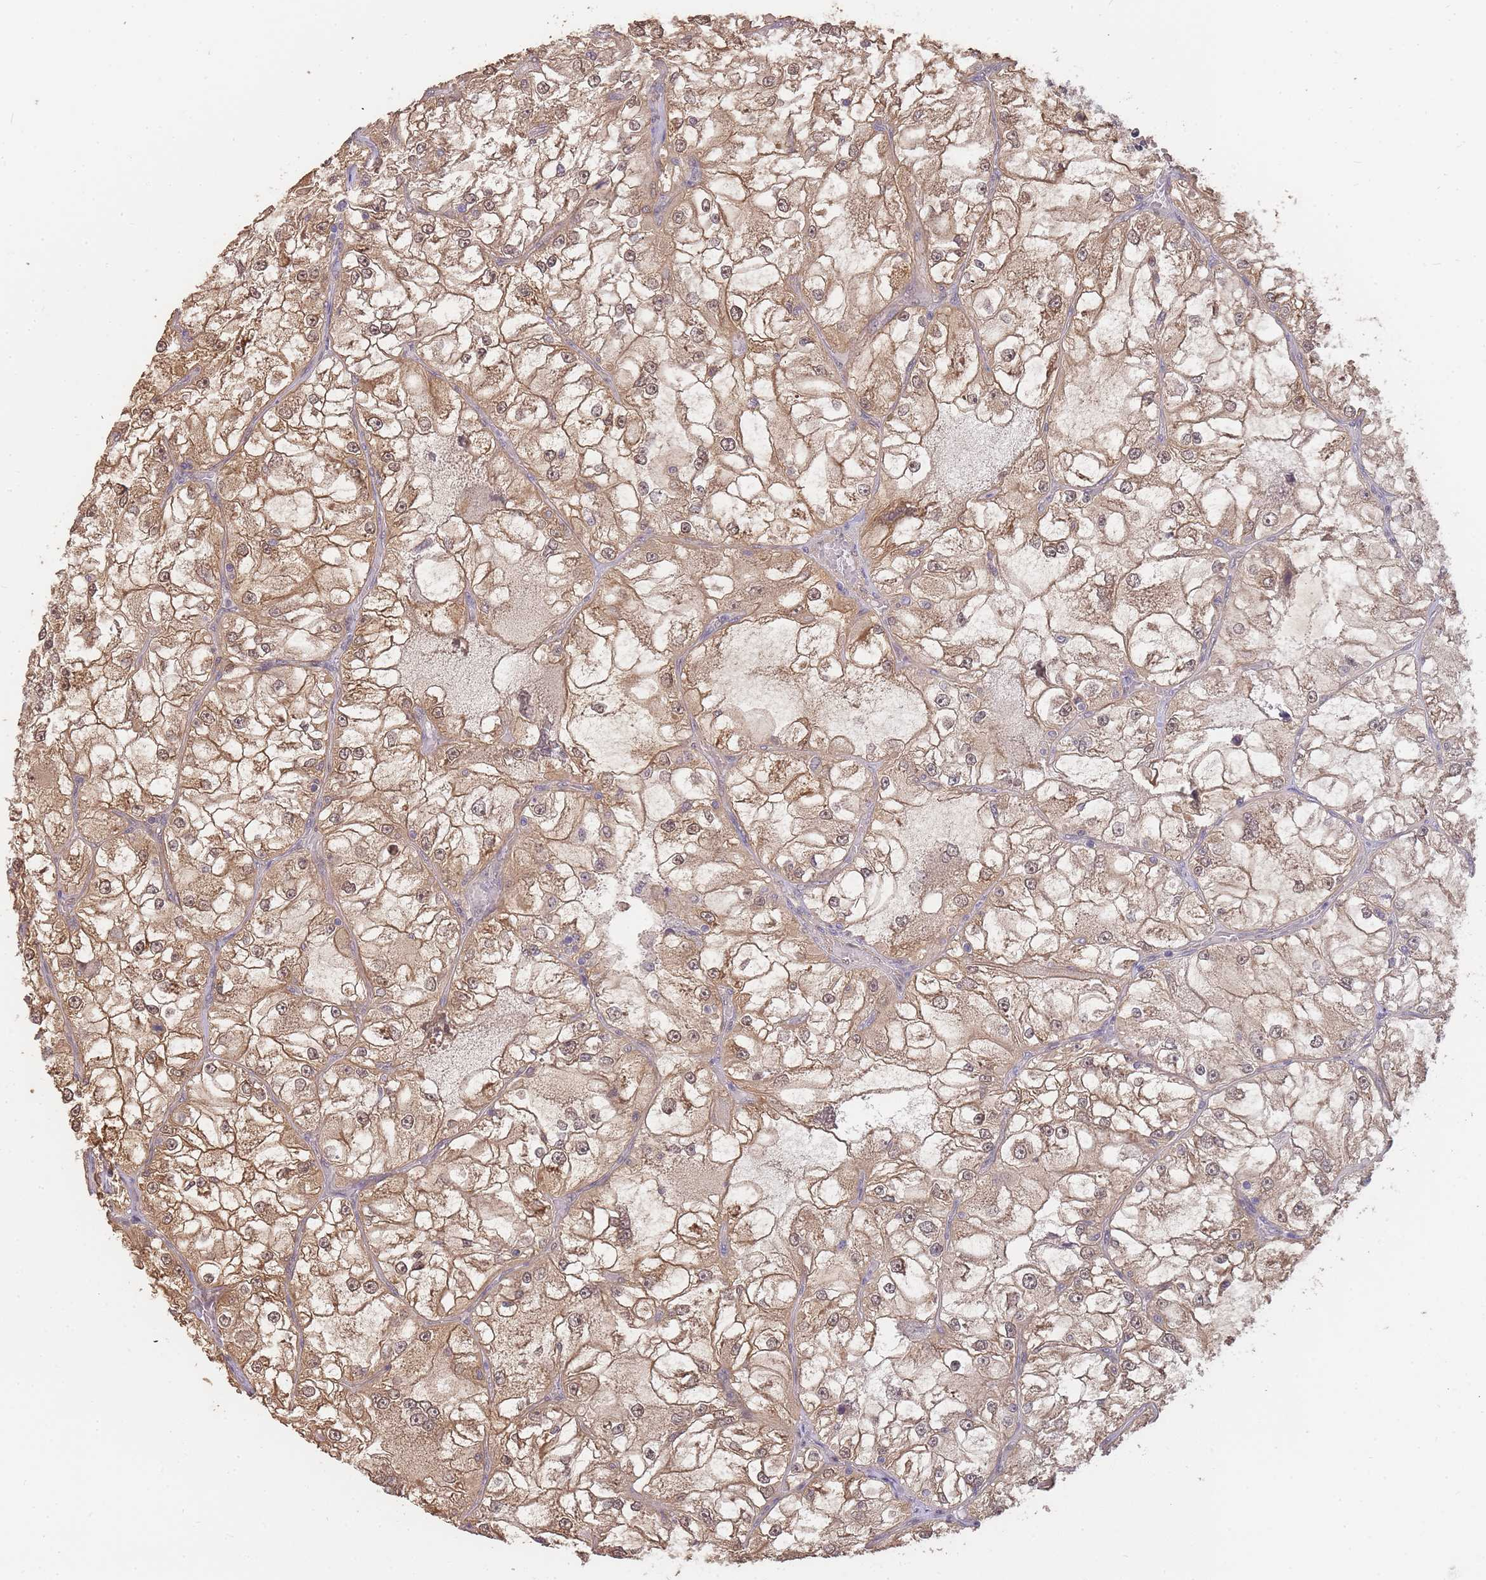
{"staining": {"intensity": "moderate", "quantity": ">75%", "location": "cytoplasmic/membranous"}, "tissue": "renal cancer", "cell_type": "Tumor cells", "image_type": "cancer", "snomed": [{"axis": "morphology", "description": "Adenocarcinoma, NOS"}, {"axis": "topography", "description": "Kidney"}], "caption": "Human adenocarcinoma (renal) stained with a brown dye demonstrates moderate cytoplasmic/membranous positive positivity in about >75% of tumor cells.", "gene": "CDKN2AIPNL", "patient": {"sex": "female", "age": 72}}